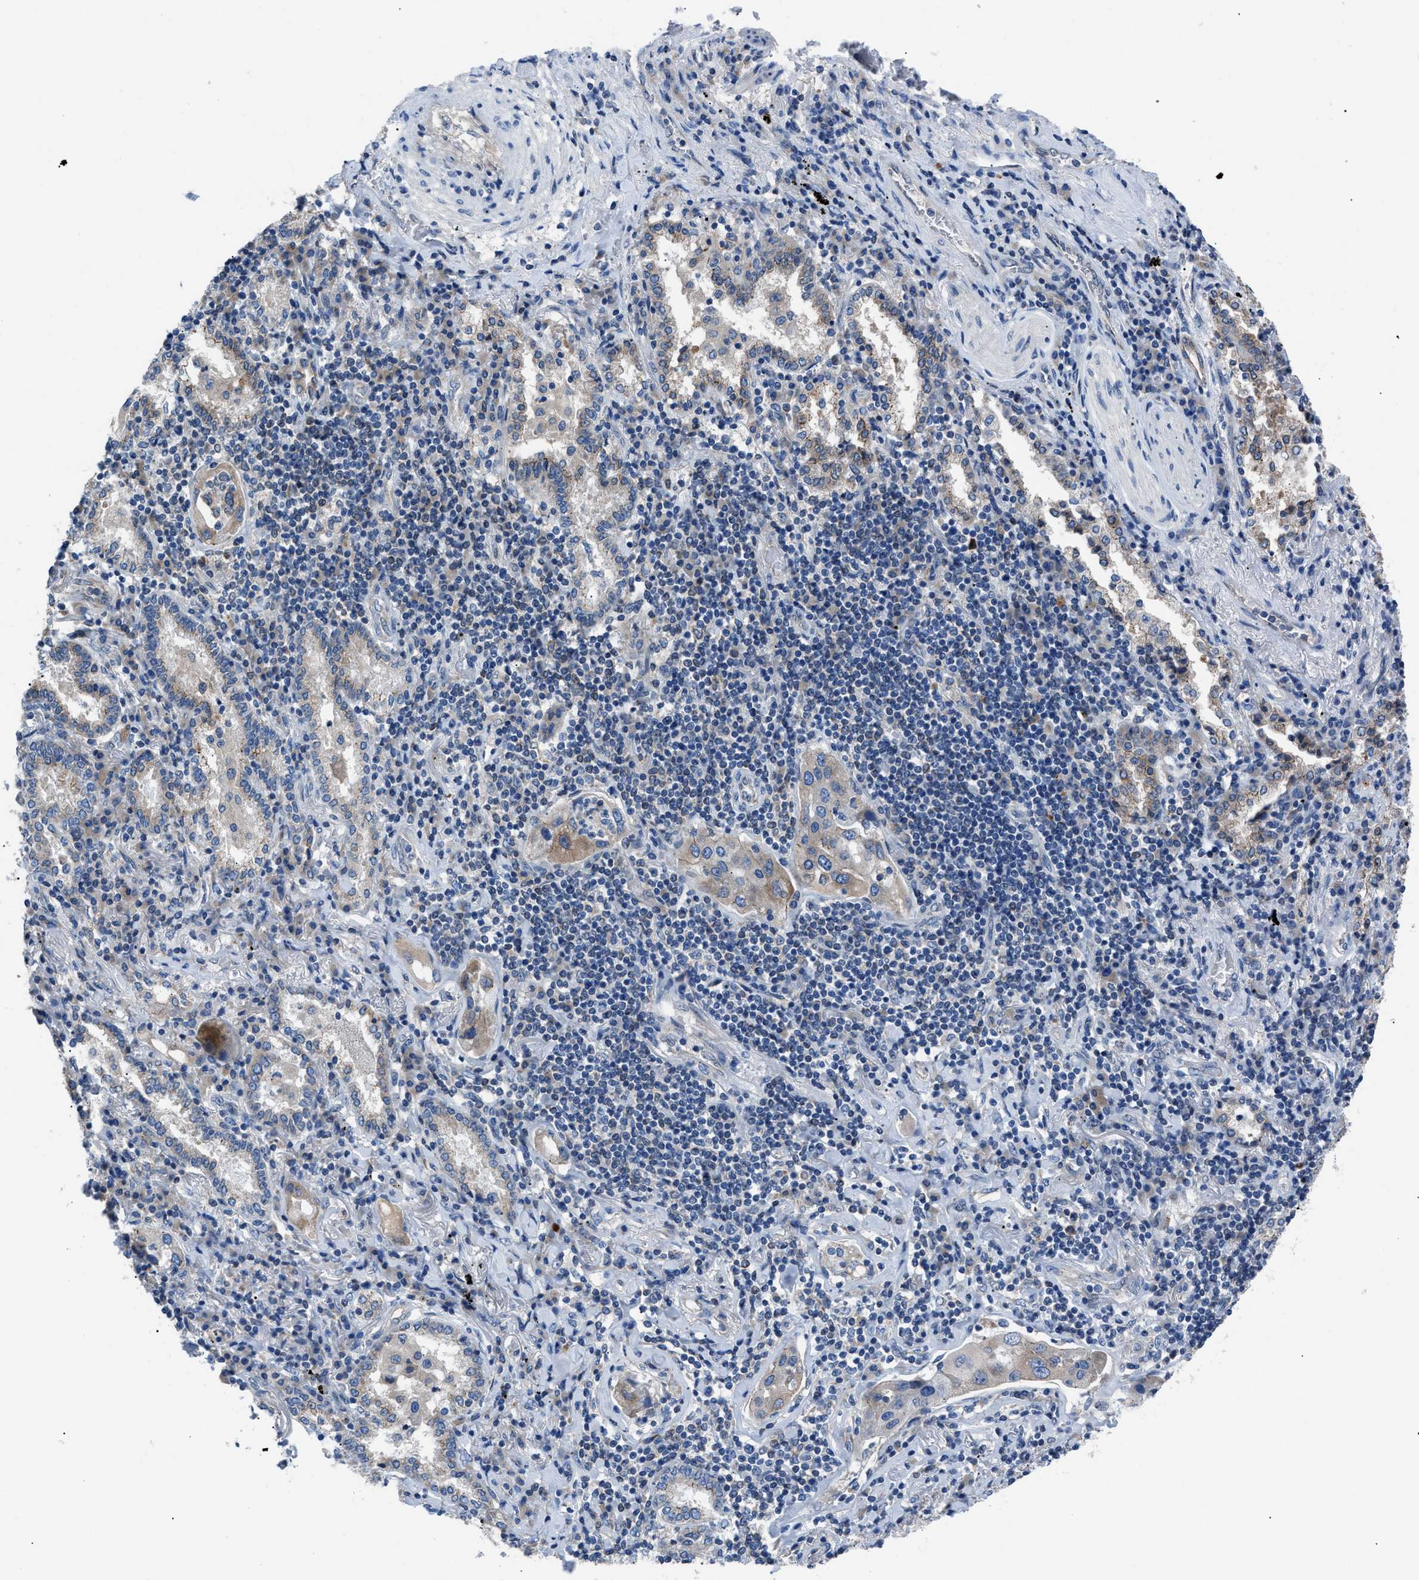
{"staining": {"intensity": "weak", "quantity": "<25%", "location": "cytoplasmic/membranous"}, "tissue": "lung cancer", "cell_type": "Tumor cells", "image_type": "cancer", "snomed": [{"axis": "morphology", "description": "Adenocarcinoma, NOS"}, {"axis": "topography", "description": "Lung"}], "caption": "Immunohistochemical staining of lung cancer (adenocarcinoma) exhibits no significant positivity in tumor cells.", "gene": "ZDHHC24", "patient": {"sex": "female", "age": 65}}